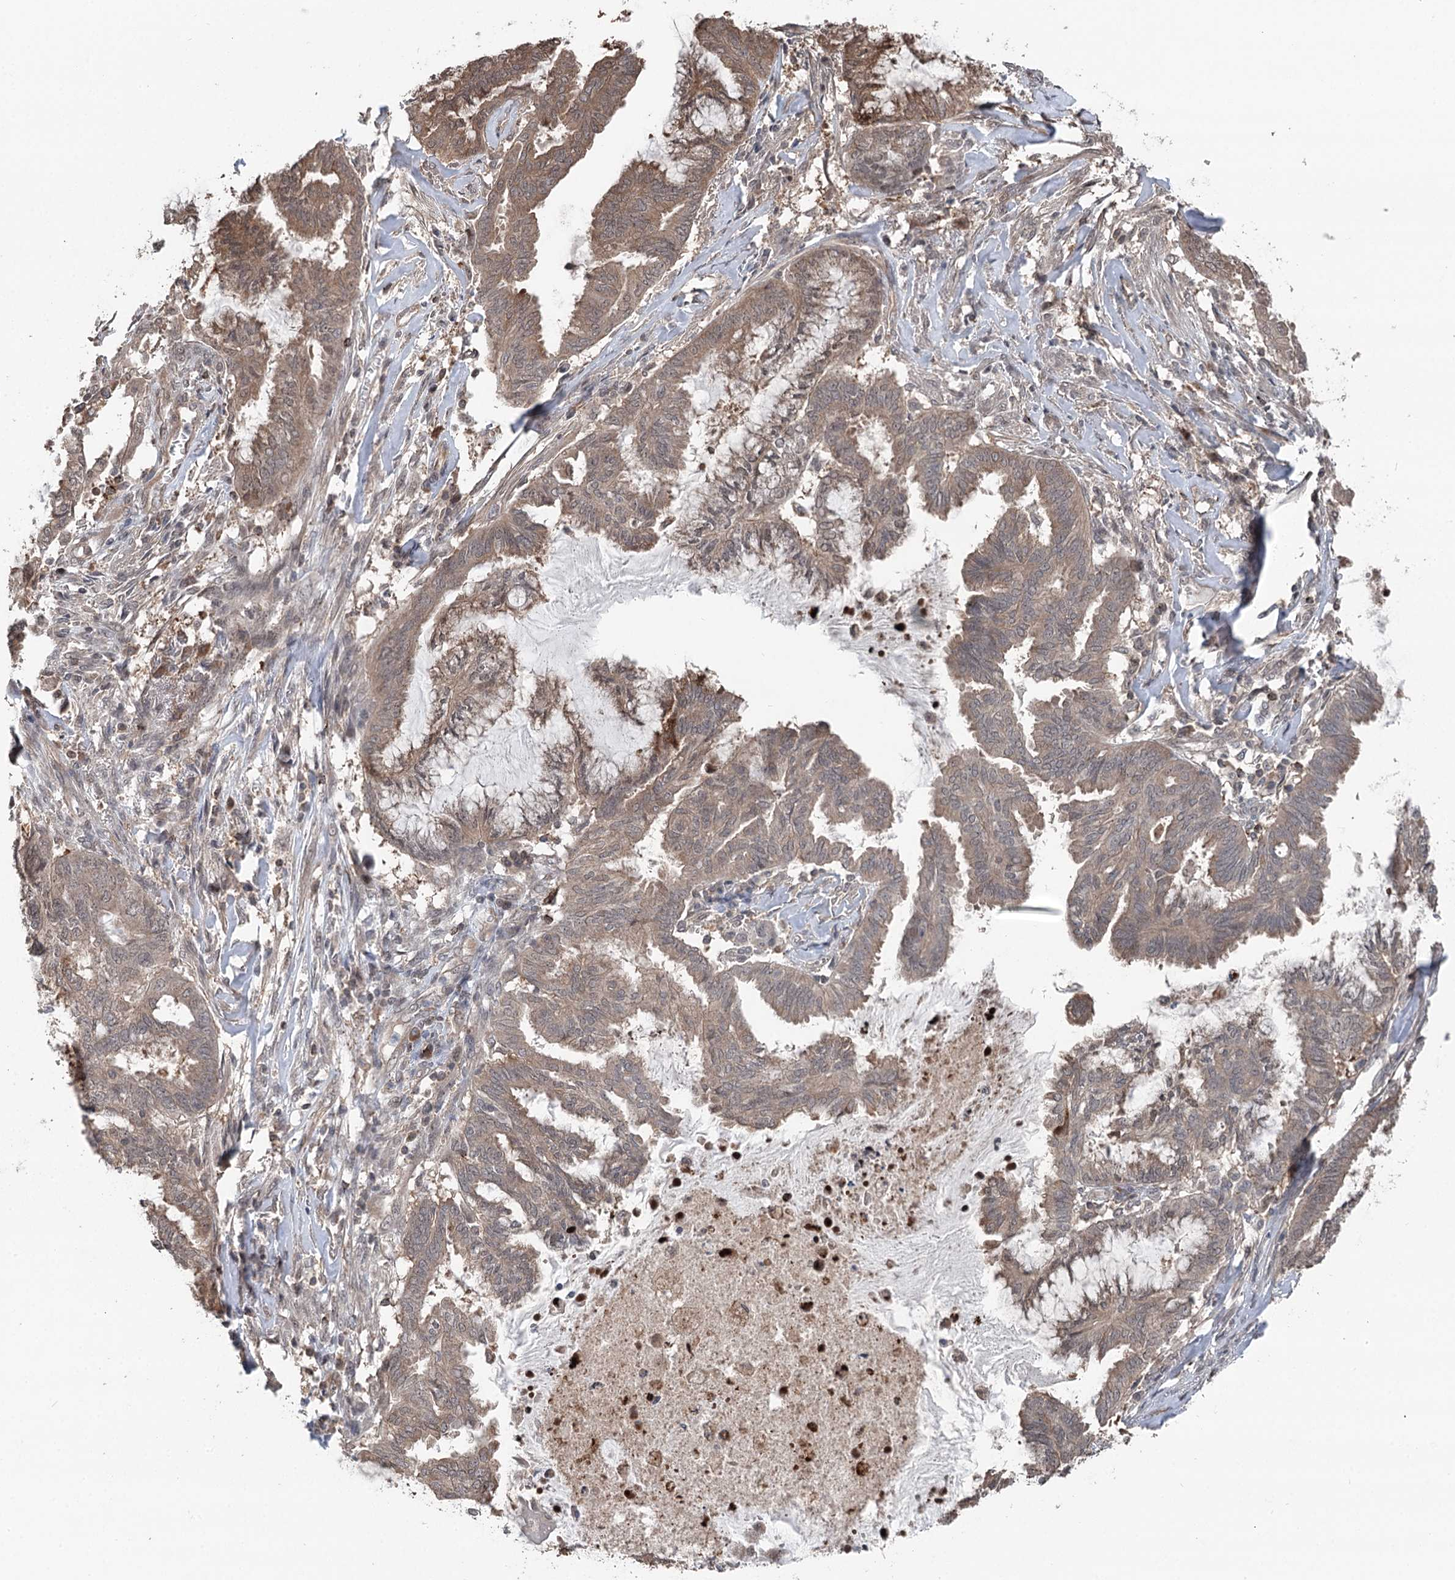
{"staining": {"intensity": "moderate", "quantity": ">75%", "location": "cytoplasmic/membranous"}, "tissue": "endometrial cancer", "cell_type": "Tumor cells", "image_type": "cancer", "snomed": [{"axis": "morphology", "description": "Adenocarcinoma, NOS"}, {"axis": "topography", "description": "Endometrium"}], "caption": "Endometrial cancer stained with a brown dye displays moderate cytoplasmic/membranous positive positivity in approximately >75% of tumor cells.", "gene": "CCSER2", "patient": {"sex": "female", "age": 86}}